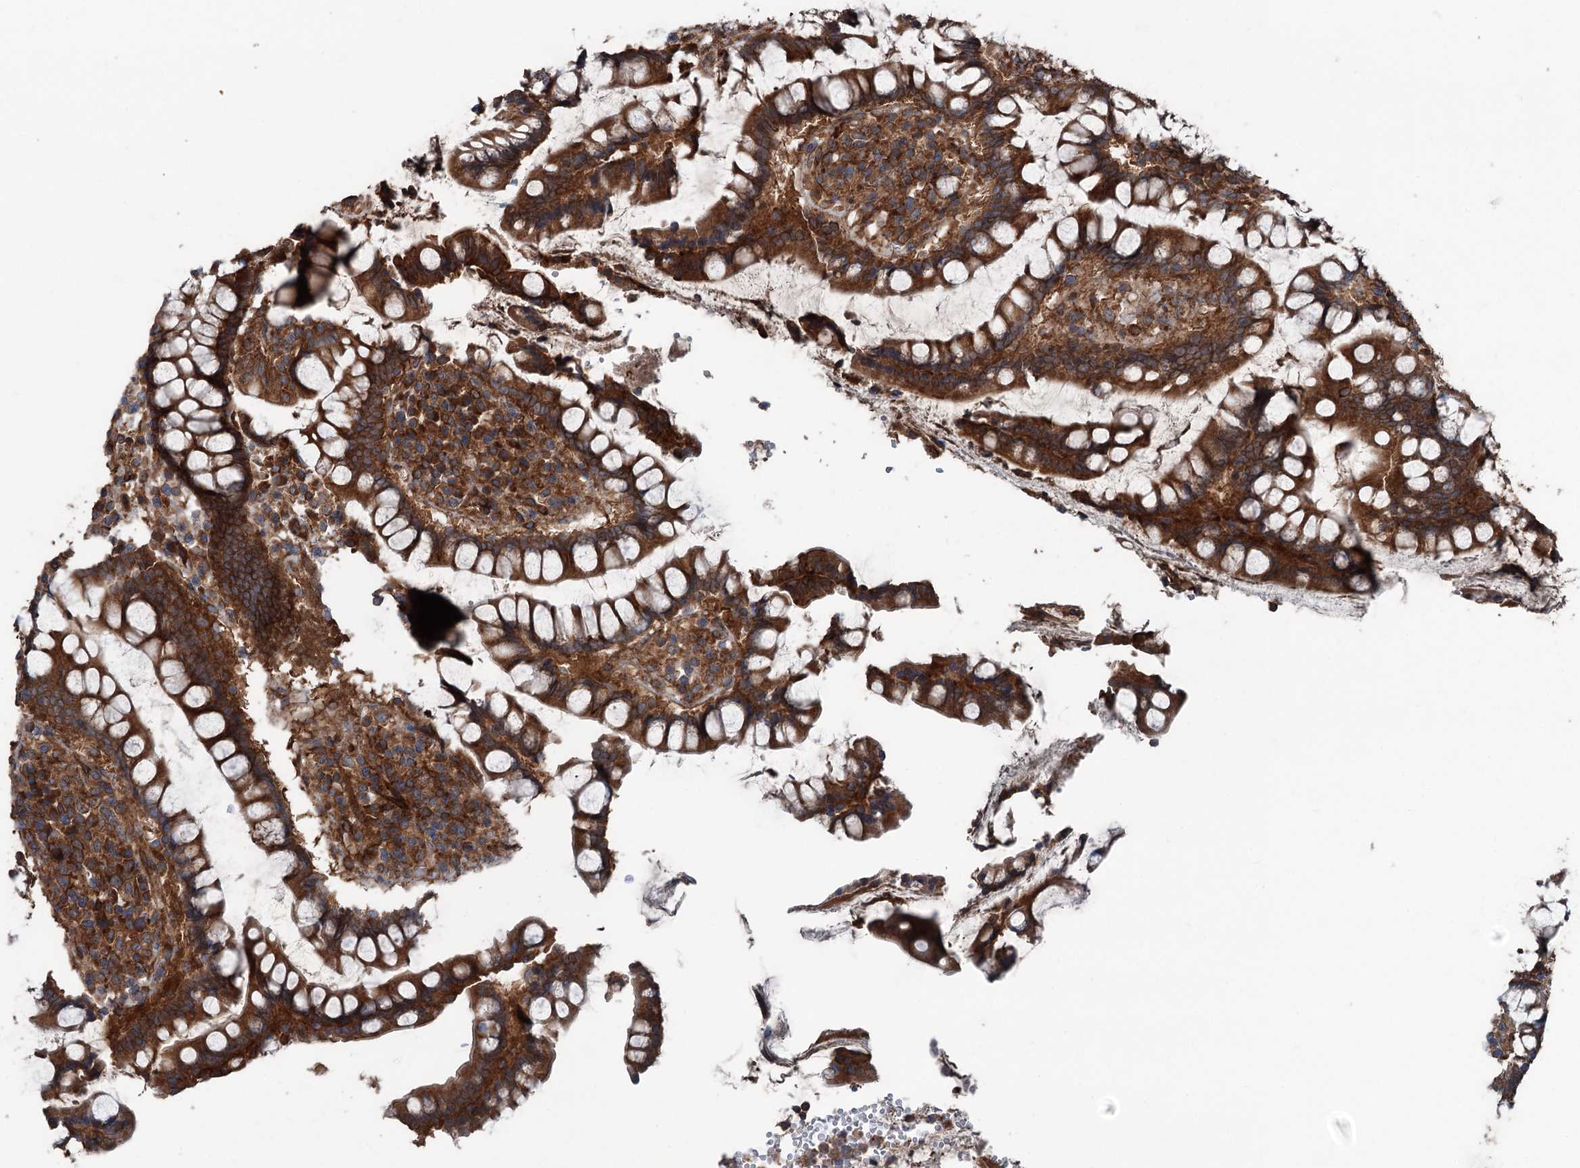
{"staining": {"intensity": "strong", "quantity": ">75%", "location": "cytoplasmic/membranous"}, "tissue": "colon", "cell_type": "Endothelial cells", "image_type": "normal", "snomed": [{"axis": "morphology", "description": "Normal tissue, NOS"}, {"axis": "topography", "description": "Colon"}], "caption": "Benign colon exhibits strong cytoplasmic/membranous staining in approximately >75% of endothelial cells, visualized by immunohistochemistry. (IHC, brightfield microscopy, high magnification).", "gene": "RNF214", "patient": {"sex": "female", "age": 79}}